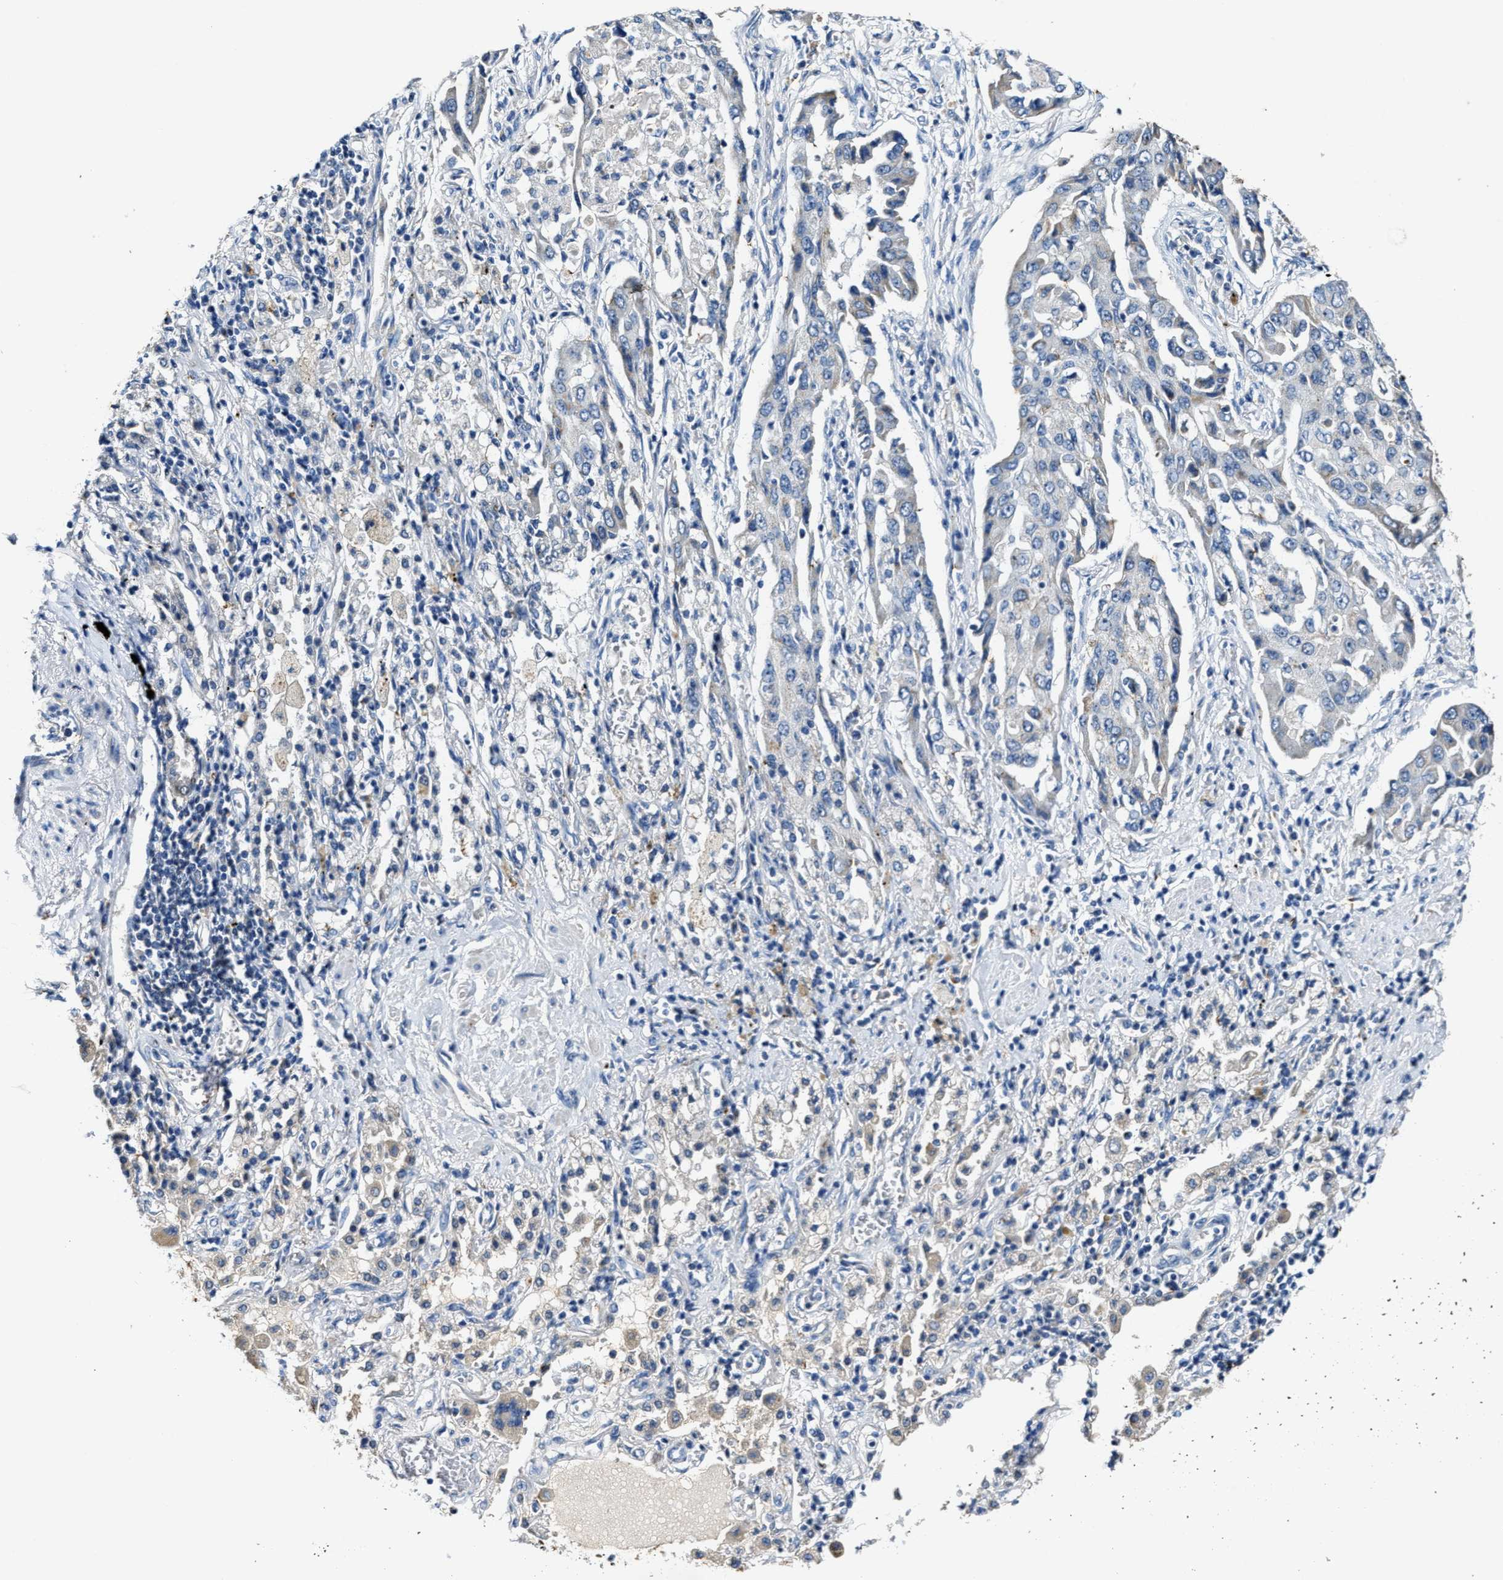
{"staining": {"intensity": "weak", "quantity": "<25%", "location": "cytoplasmic/membranous"}, "tissue": "lung cancer", "cell_type": "Tumor cells", "image_type": "cancer", "snomed": [{"axis": "morphology", "description": "Adenocarcinoma, NOS"}, {"axis": "topography", "description": "Lung"}], "caption": "This is an immunohistochemistry (IHC) histopathology image of adenocarcinoma (lung). There is no staining in tumor cells.", "gene": "SLC25A25", "patient": {"sex": "female", "age": 65}}